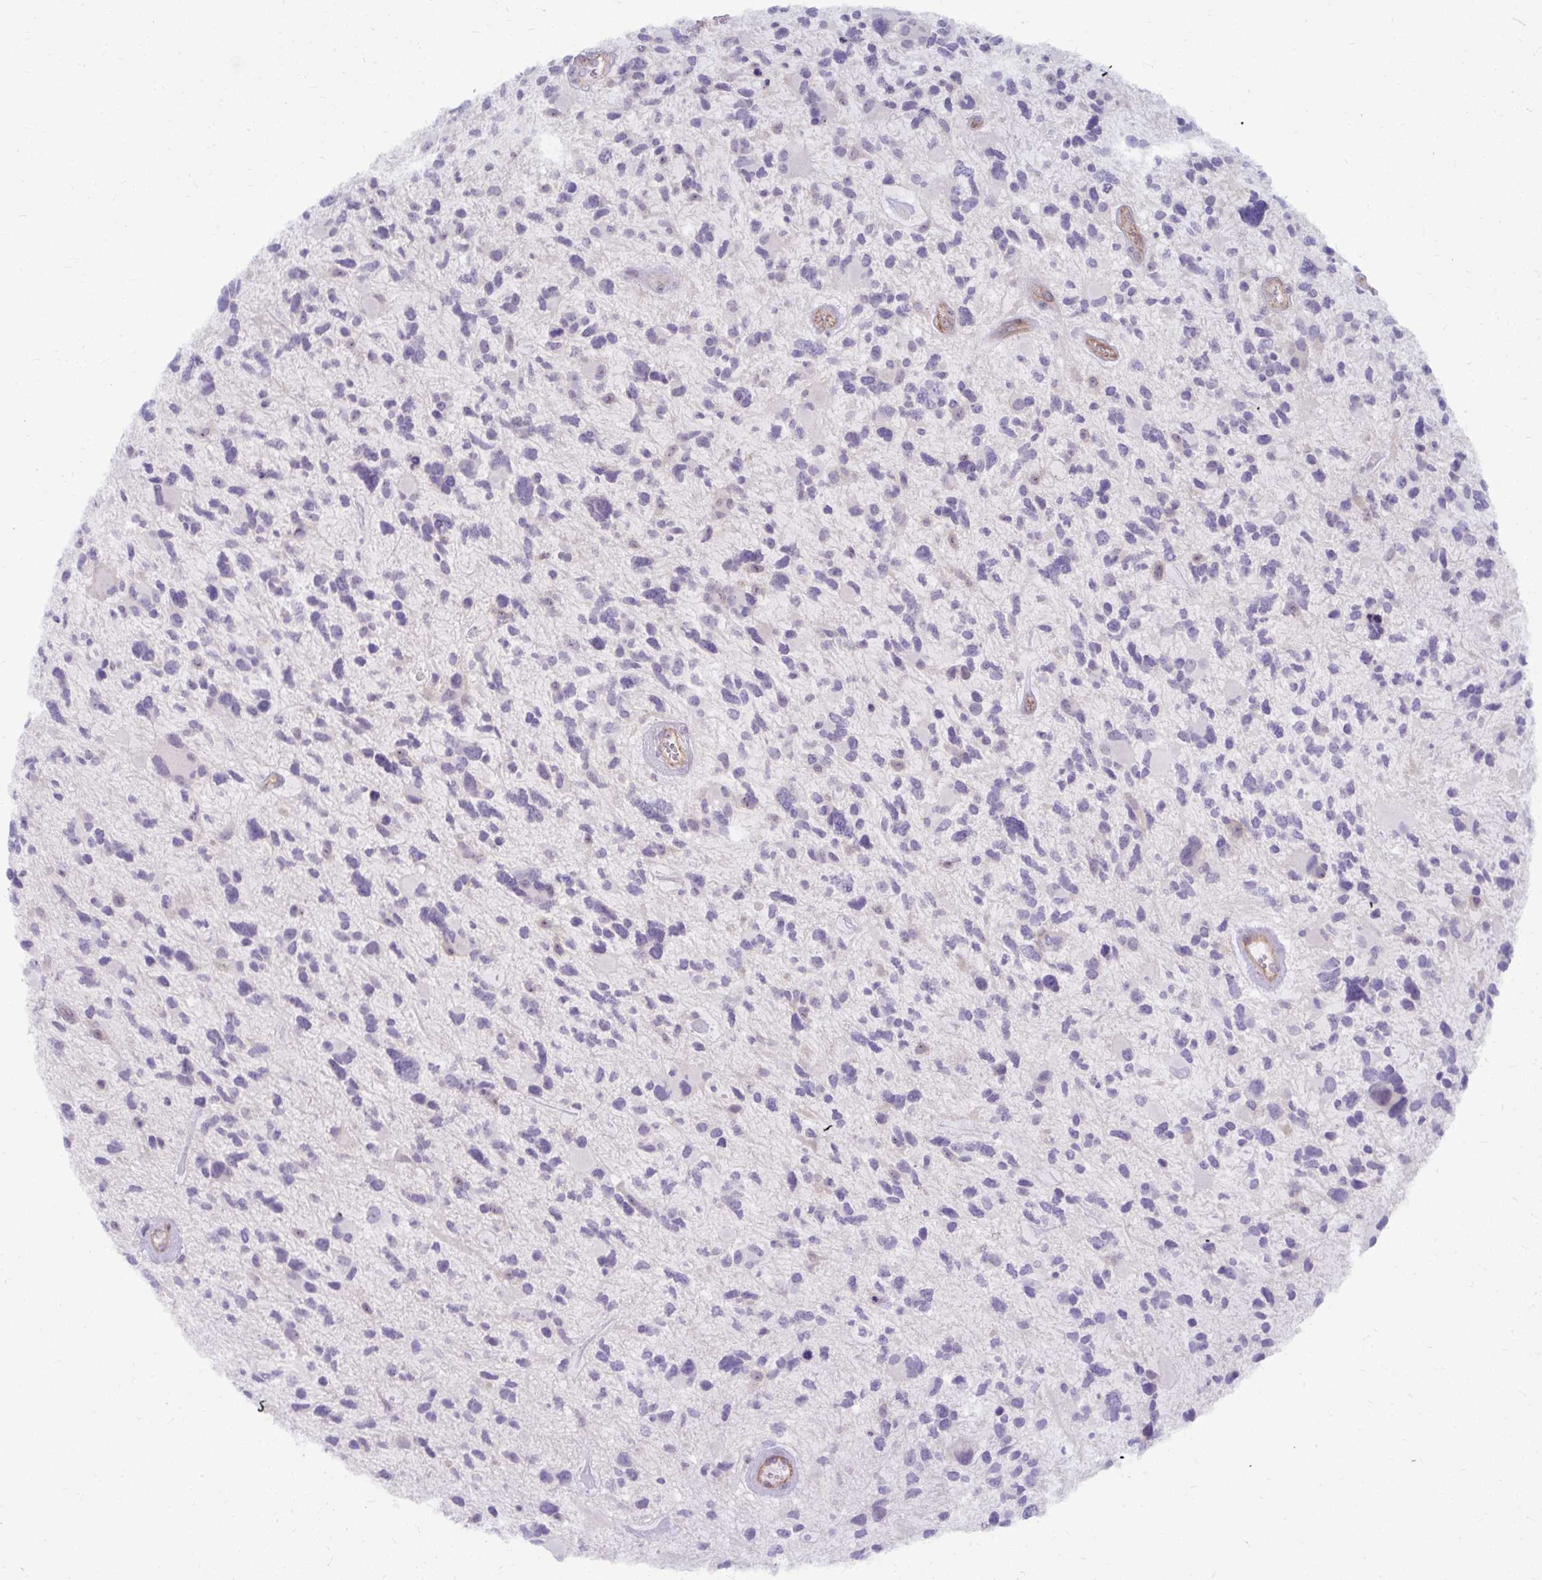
{"staining": {"intensity": "negative", "quantity": "none", "location": "none"}, "tissue": "glioma", "cell_type": "Tumor cells", "image_type": "cancer", "snomed": [{"axis": "morphology", "description": "Glioma, malignant, High grade"}, {"axis": "topography", "description": "Brain"}], "caption": "This is a image of immunohistochemistry (IHC) staining of glioma, which shows no positivity in tumor cells.", "gene": "MUS81", "patient": {"sex": "female", "age": 11}}